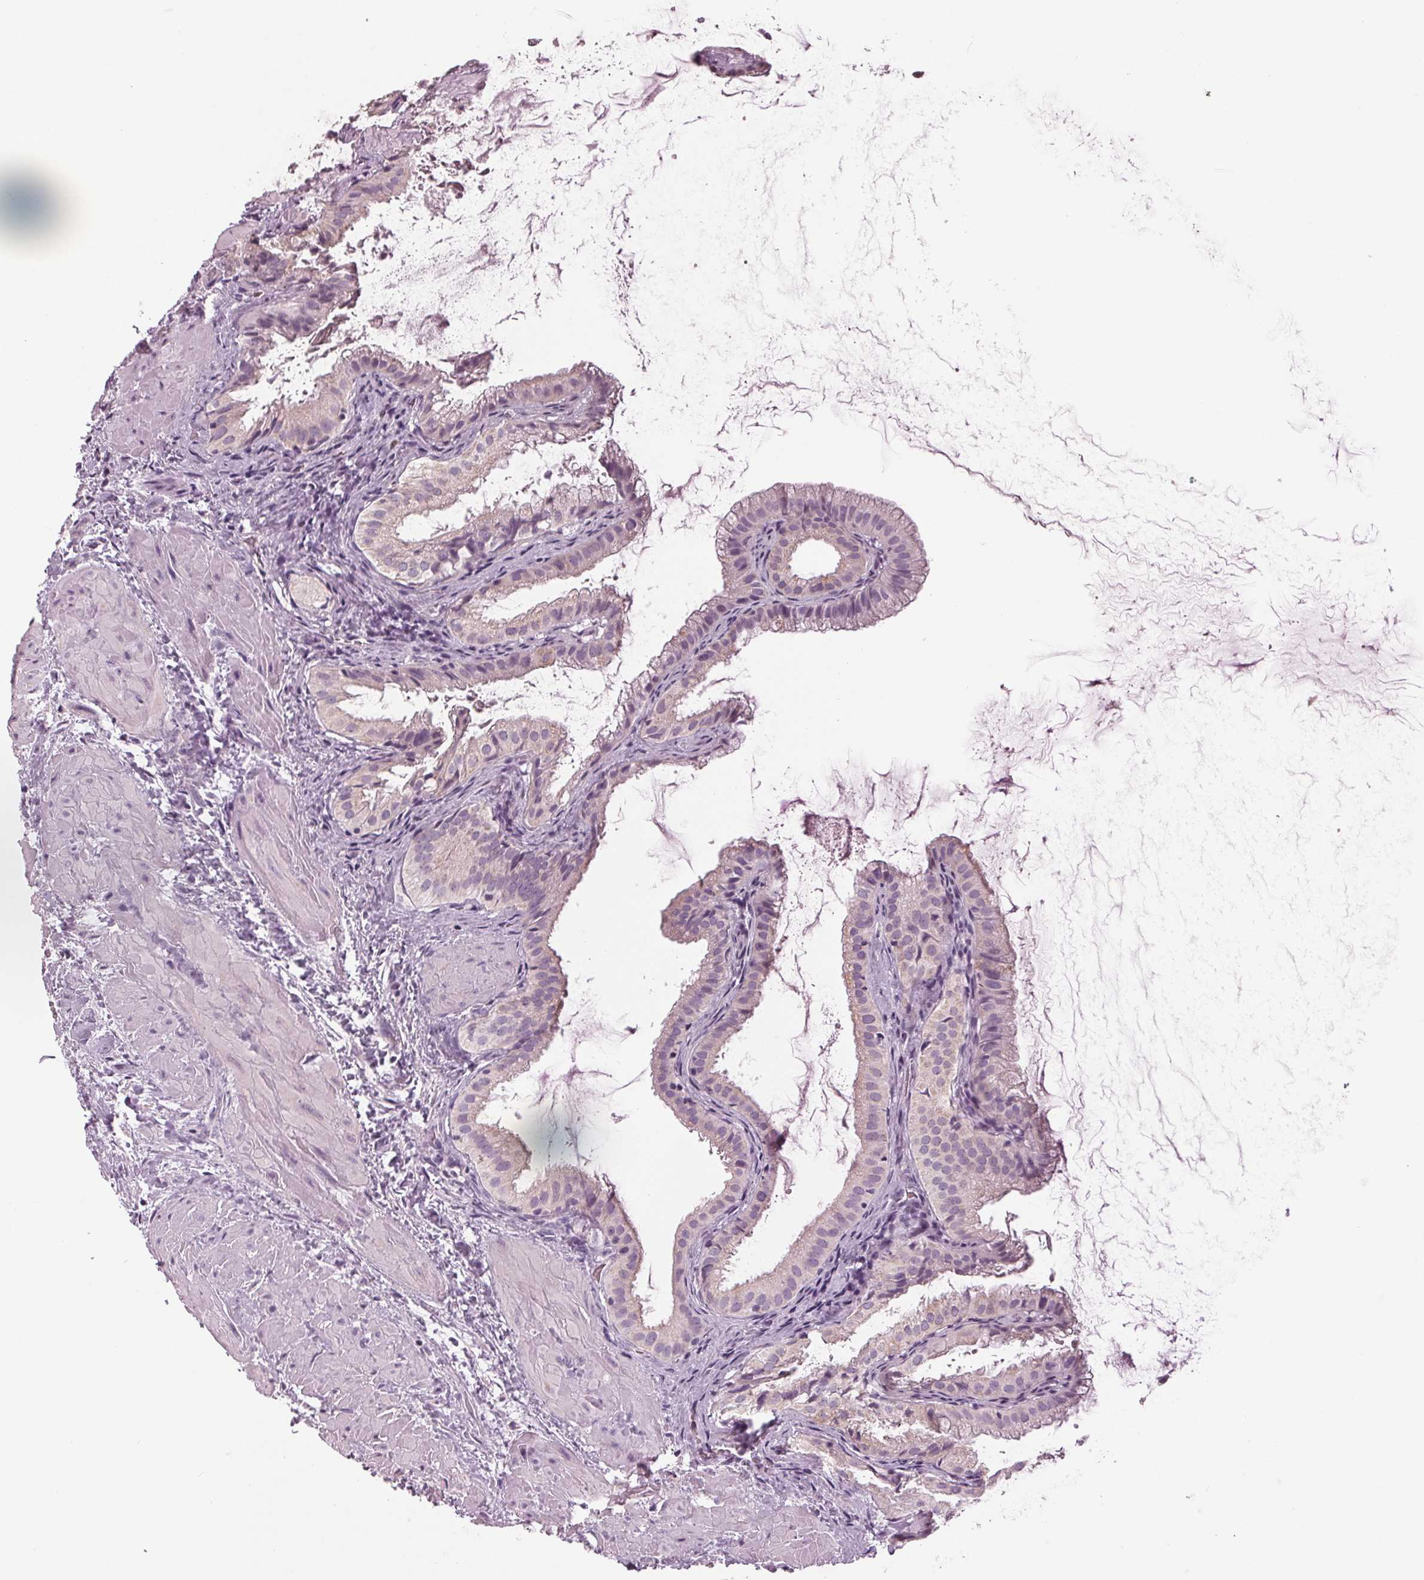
{"staining": {"intensity": "negative", "quantity": "none", "location": "none"}, "tissue": "gallbladder", "cell_type": "Glandular cells", "image_type": "normal", "snomed": [{"axis": "morphology", "description": "Normal tissue, NOS"}, {"axis": "topography", "description": "Gallbladder"}], "caption": "Protein analysis of benign gallbladder shows no significant positivity in glandular cells. (IHC, brightfield microscopy, high magnification).", "gene": "SAMD4A", "patient": {"sex": "male", "age": 70}}